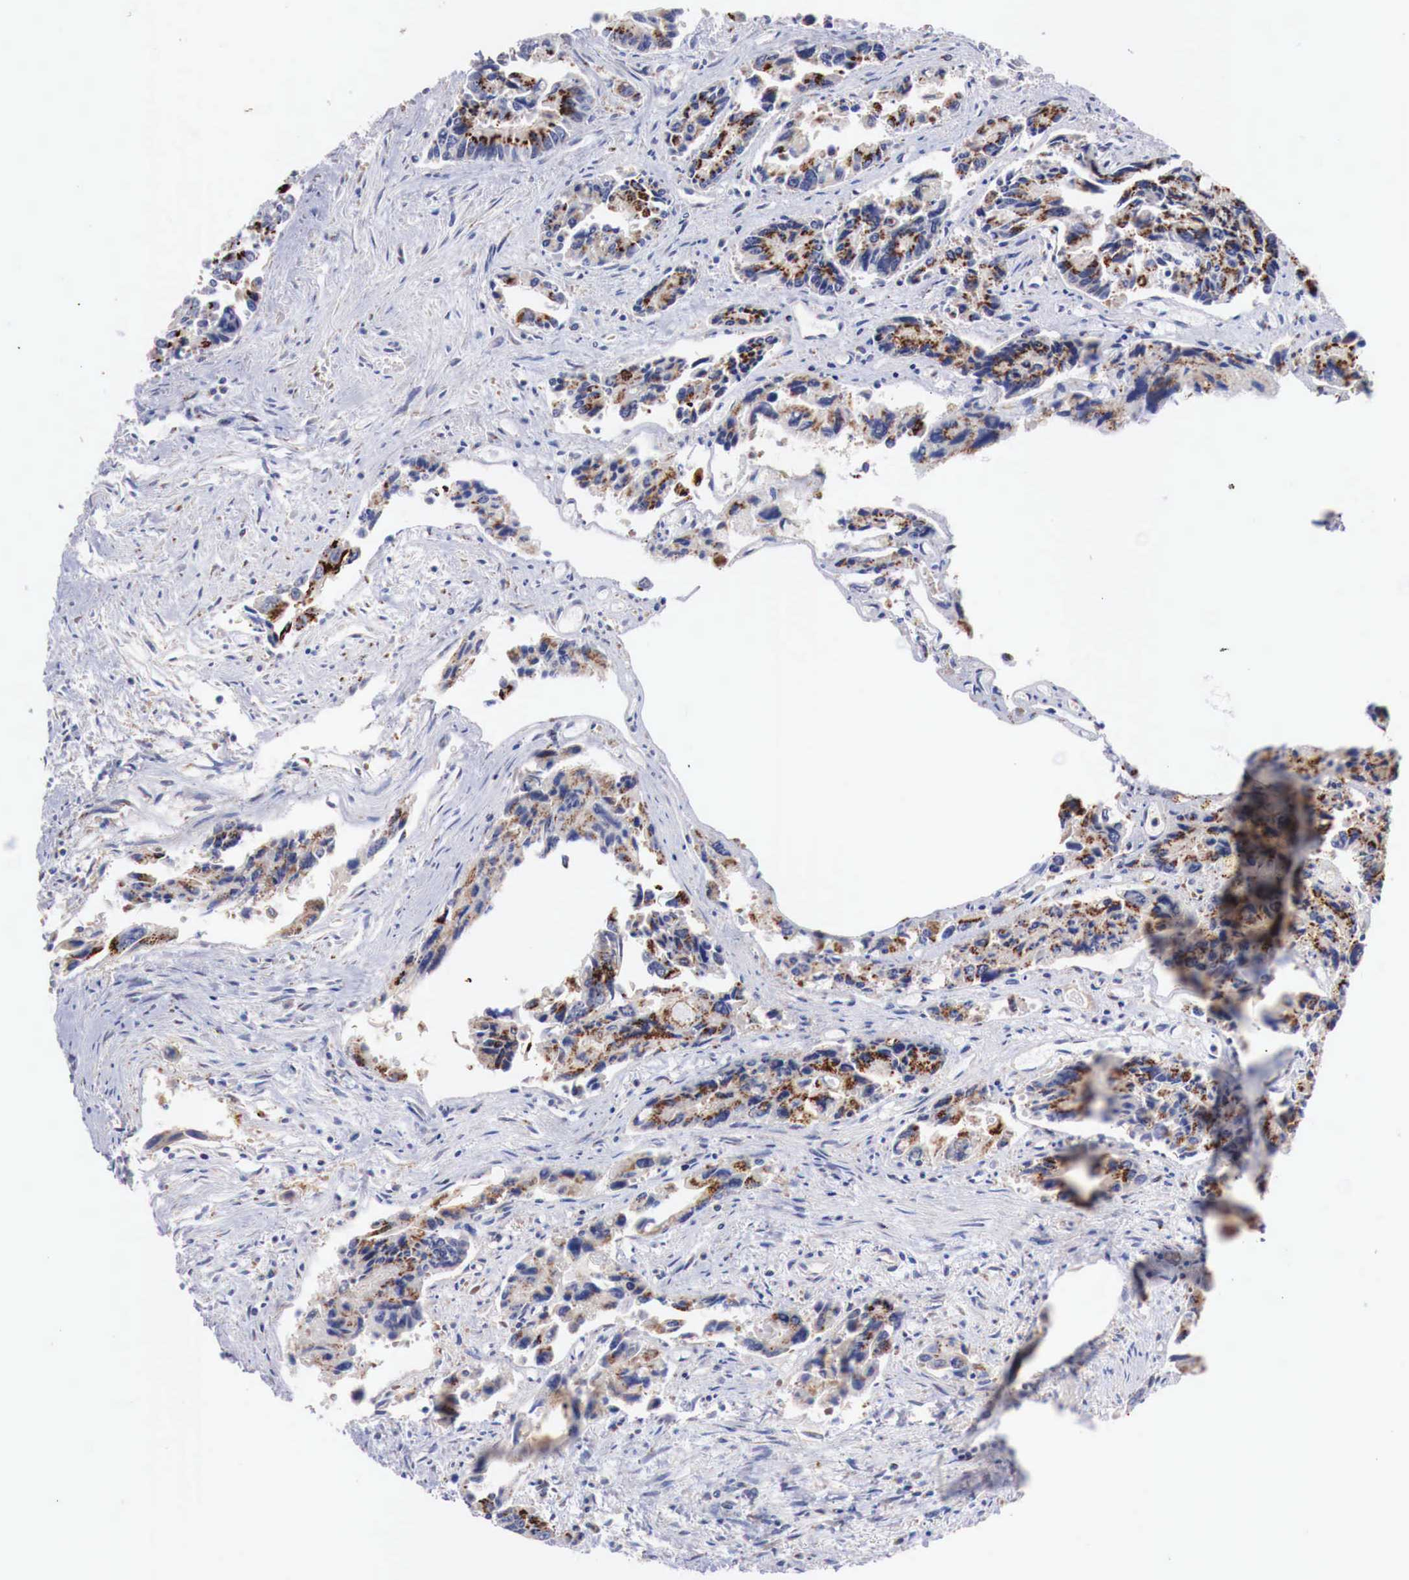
{"staining": {"intensity": "moderate", "quantity": ">75%", "location": "cytoplasmic/membranous"}, "tissue": "colorectal cancer", "cell_type": "Tumor cells", "image_type": "cancer", "snomed": [{"axis": "morphology", "description": "Adenocarcinoma, NOS"}, {"axis": "topography", "description": "Rectum"}], "caption": "Immunohistochemical staining of colorectal cancer shows moderate cytoplasmic/membranous protein staining in about >75% of tumor cells.", "gene": "SYAP1", "patient": {"sex": "male", "age": 76}}